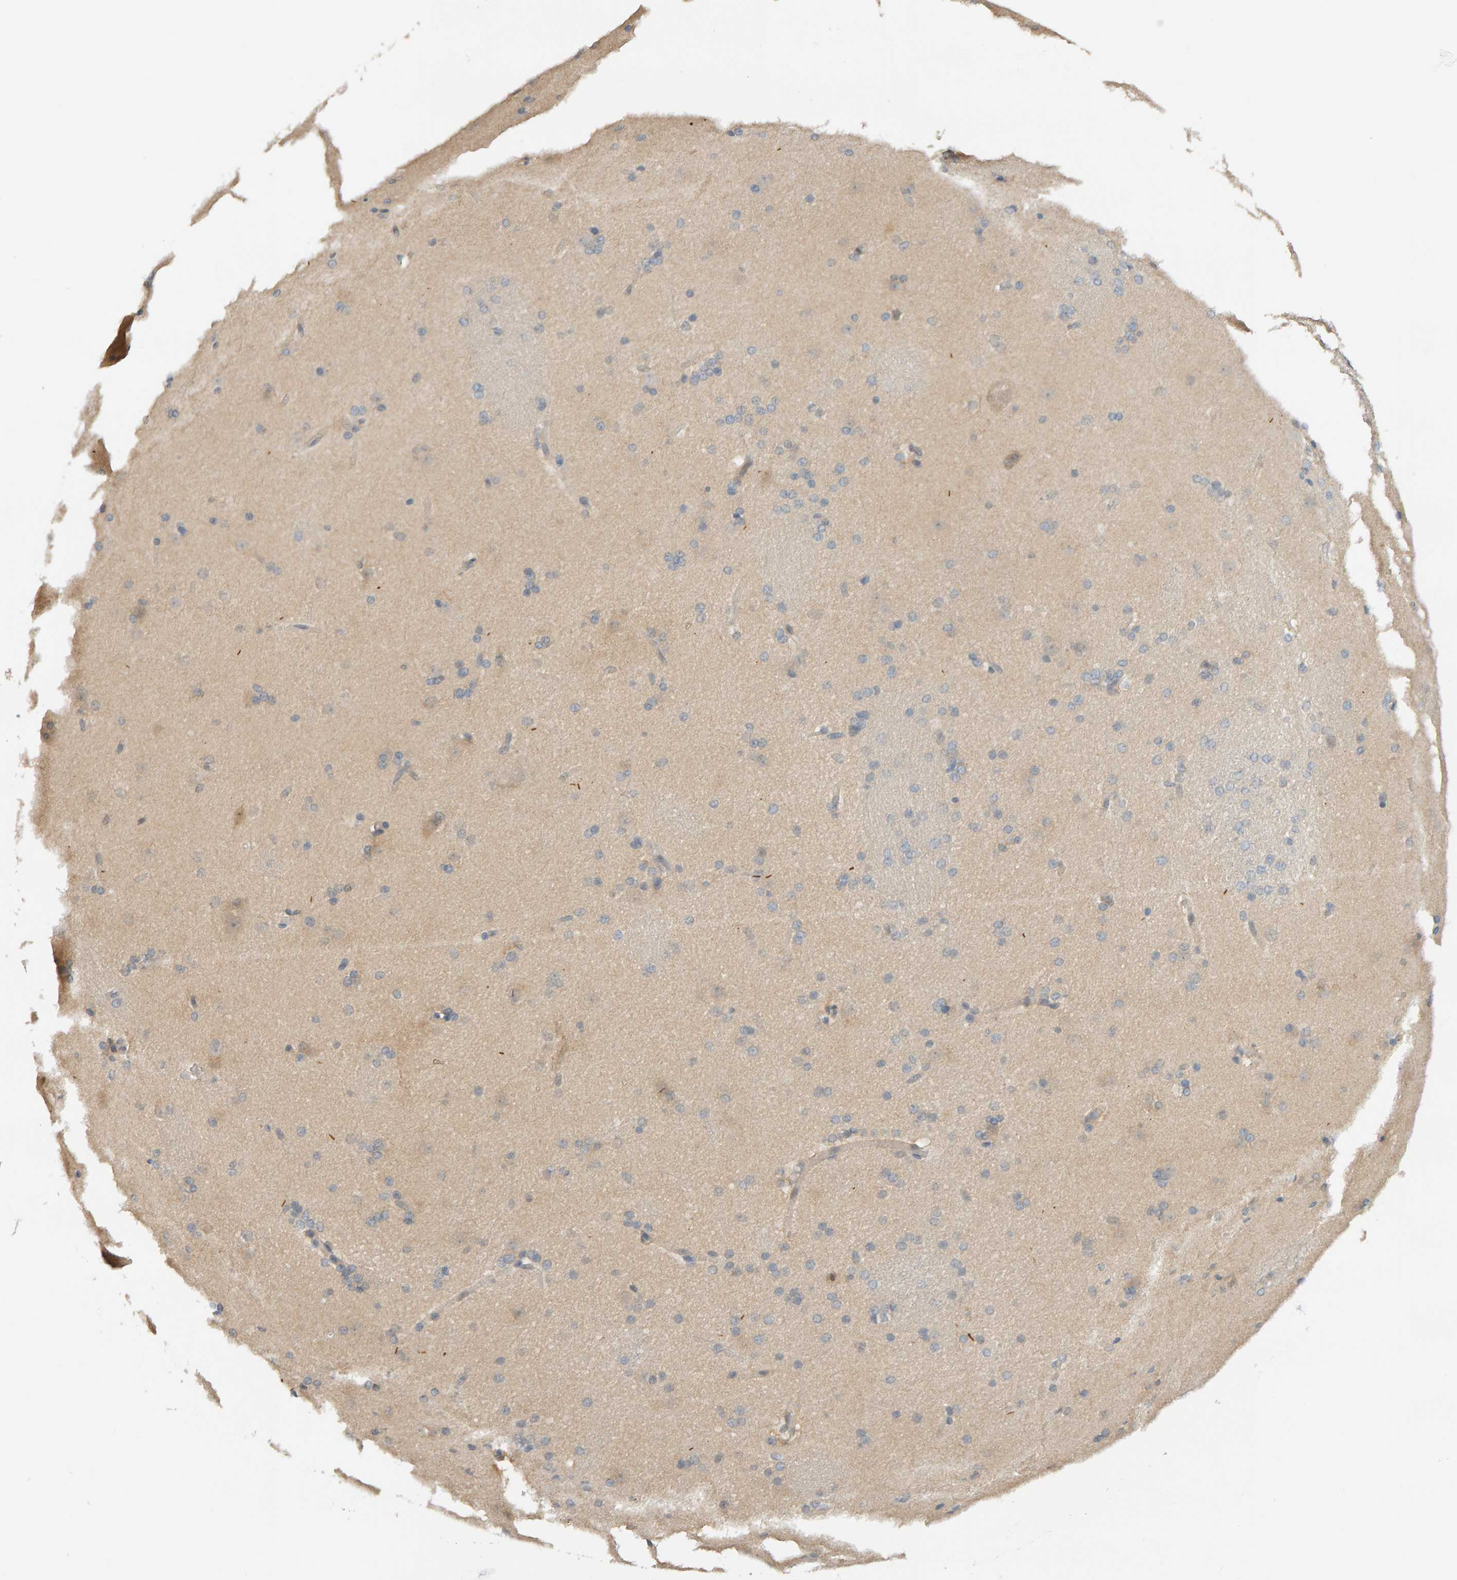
{"staining": {"intensity": "weak", "quantity": "<25%", "location": "cytoplasmic/membranous"}, "tissue": "caudate", "cell_type": "Glial cells", "image_type": "normal", "snomed": [{"axis": "morphology", "description": "Normal tissue, NOS"}, {"axis": "topography", "description": "Lateral ventricle wall"}], "caption": "This is an IHC photomicrograph of benign caudate. There is no positivity in glial cells.", "gene": "GFUS", "patient": {"sex": "female", "age": 19}}